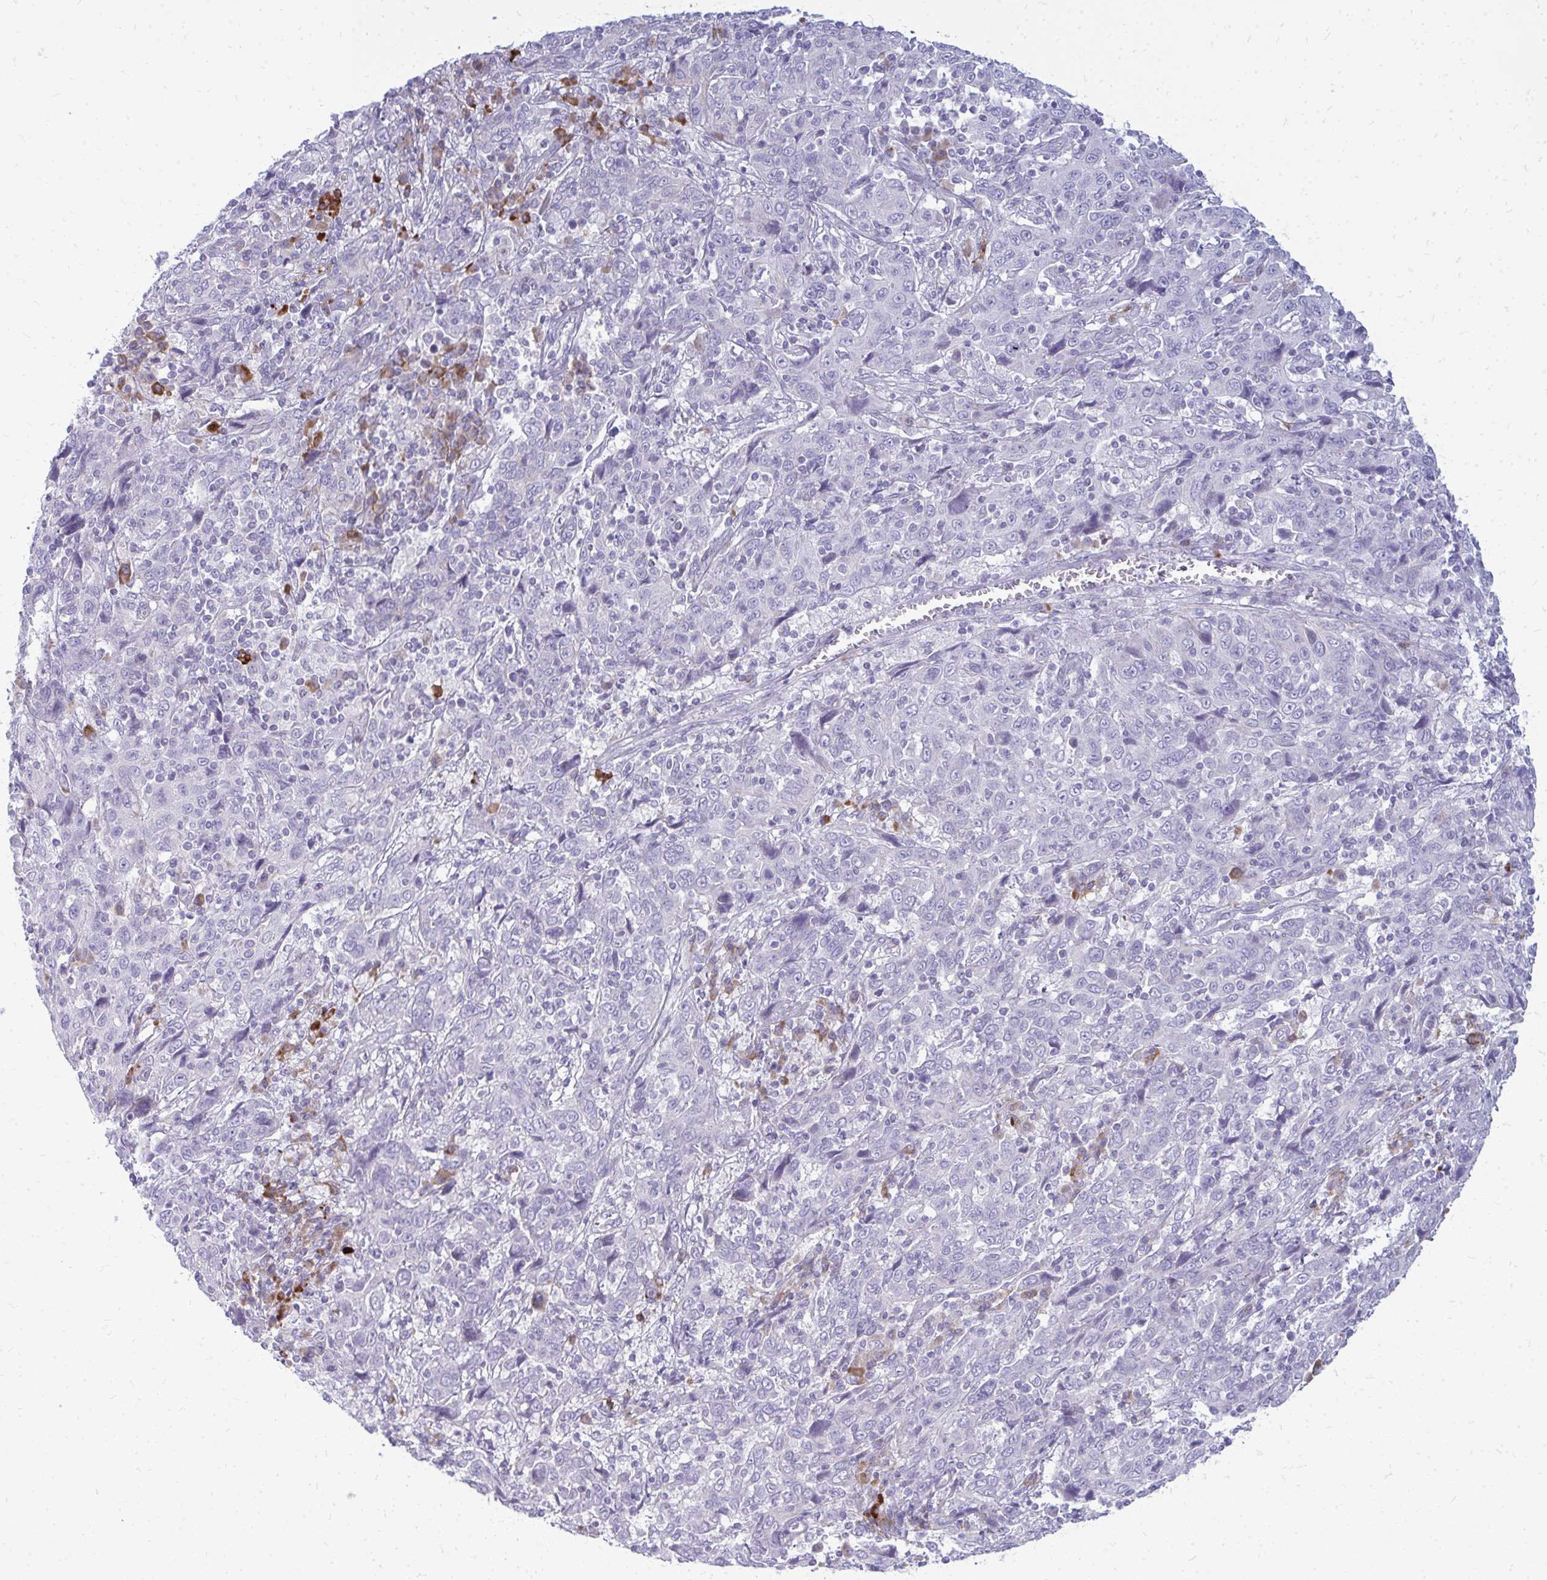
{"staining": {"intensity": "negative", "quantity": "none", "location": "none"}, "tissue": "cervical cancer", "cell_type": "Tumor cells", "image_type": "cancer", "snomed": [{"axis": "morphology", "description": "Squamous cell carcinoma, NOS"}, {"axis": "topography", "description": "Cervix"}], "caption": "DAB immunohistochemical staining of cervical cancer reveals no significant expression in tumor cells. (DAB (3,3'-diaminobenzidine) immunohistochemistry (IHC) visualized using brightfield microscopy, high magnification).", "gene": "TSPEAR", "patient": {"sex": "female", "age": 46}}